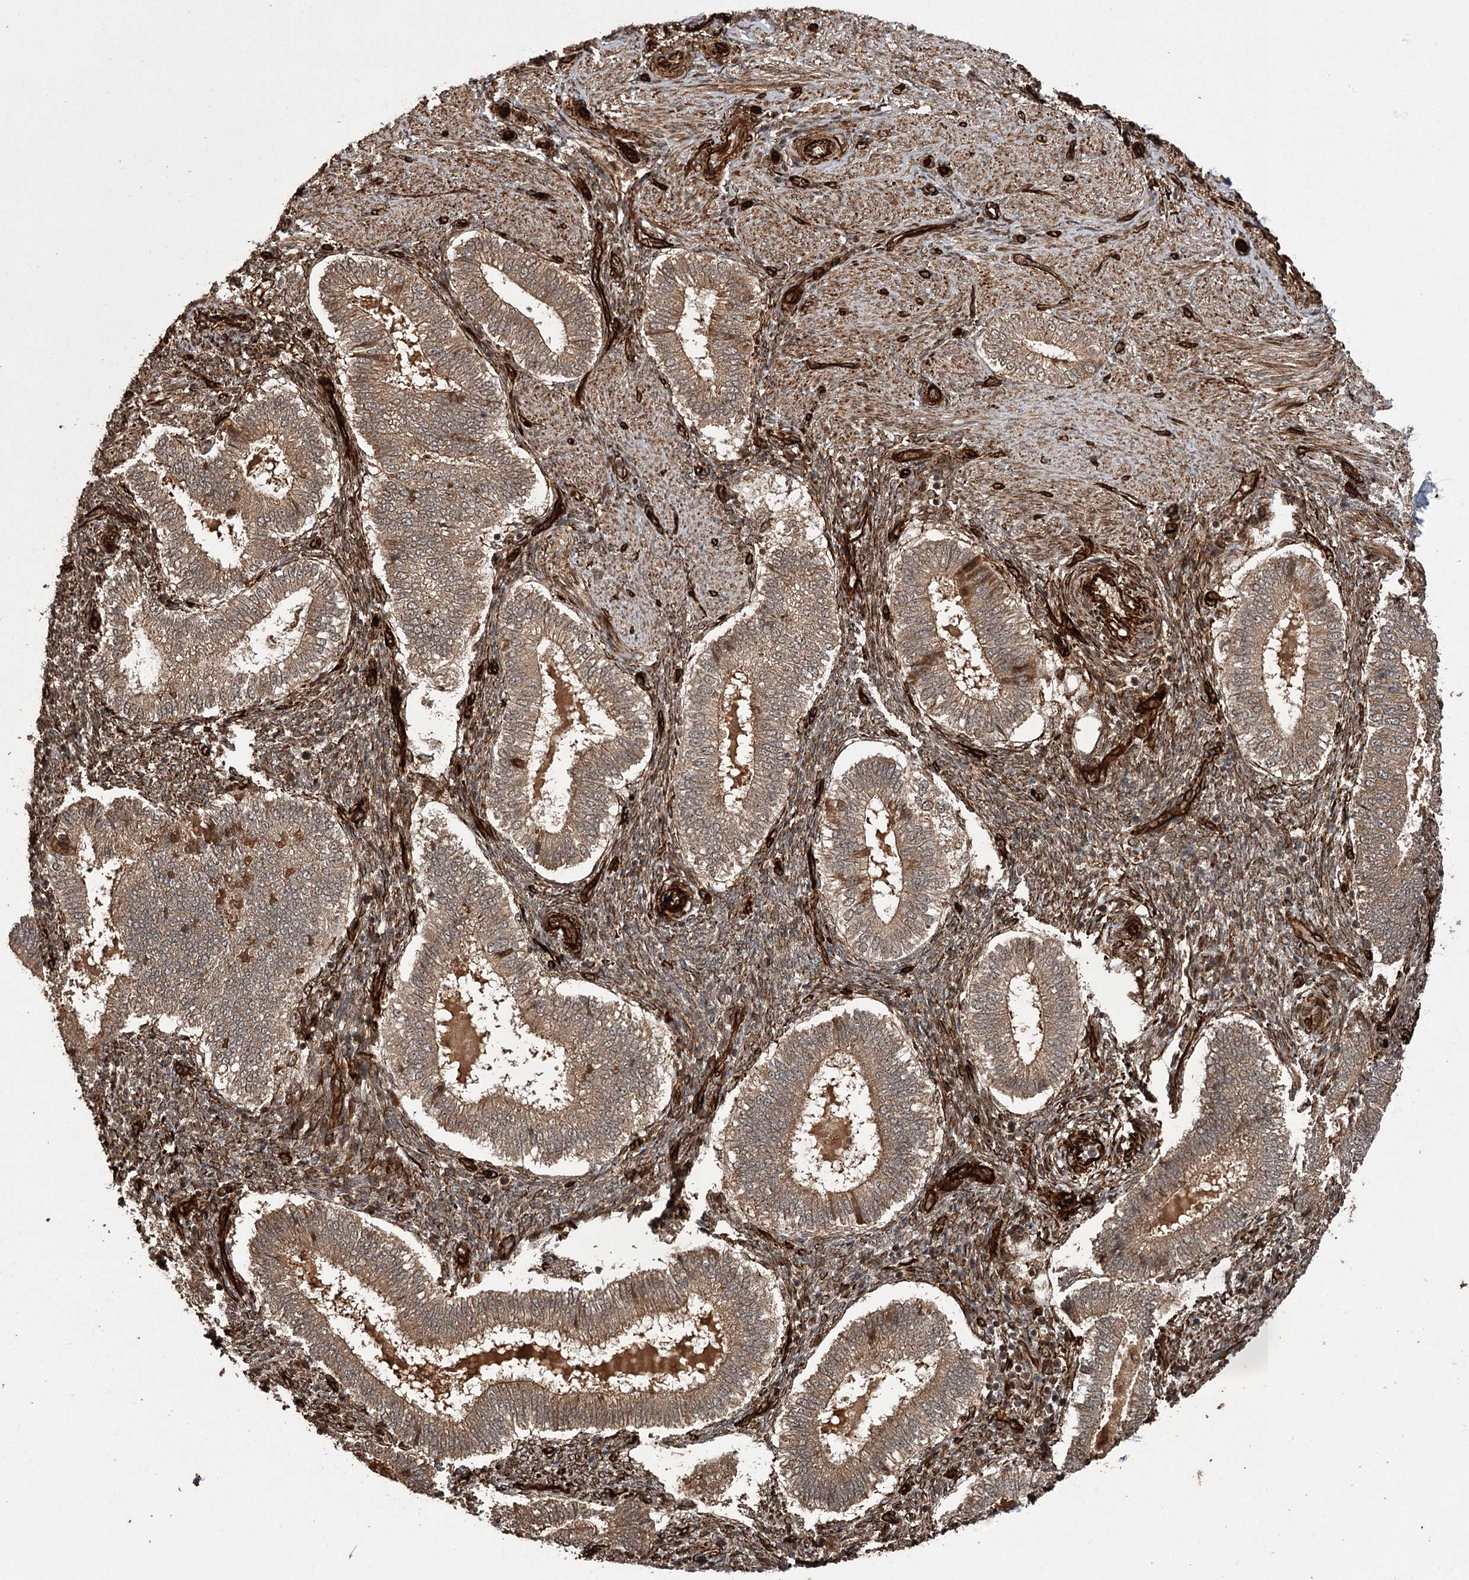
{"staining": {"intensity": "strong", "quantity": "25%-75%", "location": "cytoplasmic/membranous"}, "tissue": "endometrium", "cell_type": "Cells in endometrial stroma", "image_type": "normal", "snomed": [{"axis": "morphology", "description": "Normal tissue, NOS"}, {"axis": "topography", "description": "Endometrium"}], "caption": "Protein staining of unremarkable endometrium exhibits strong cytoplasmic/membranous expression in approximately 25%-75% of cells in endometrial stroma.", "gene": "RPAP3", "patient": {"sex": "female", "age": 25}}